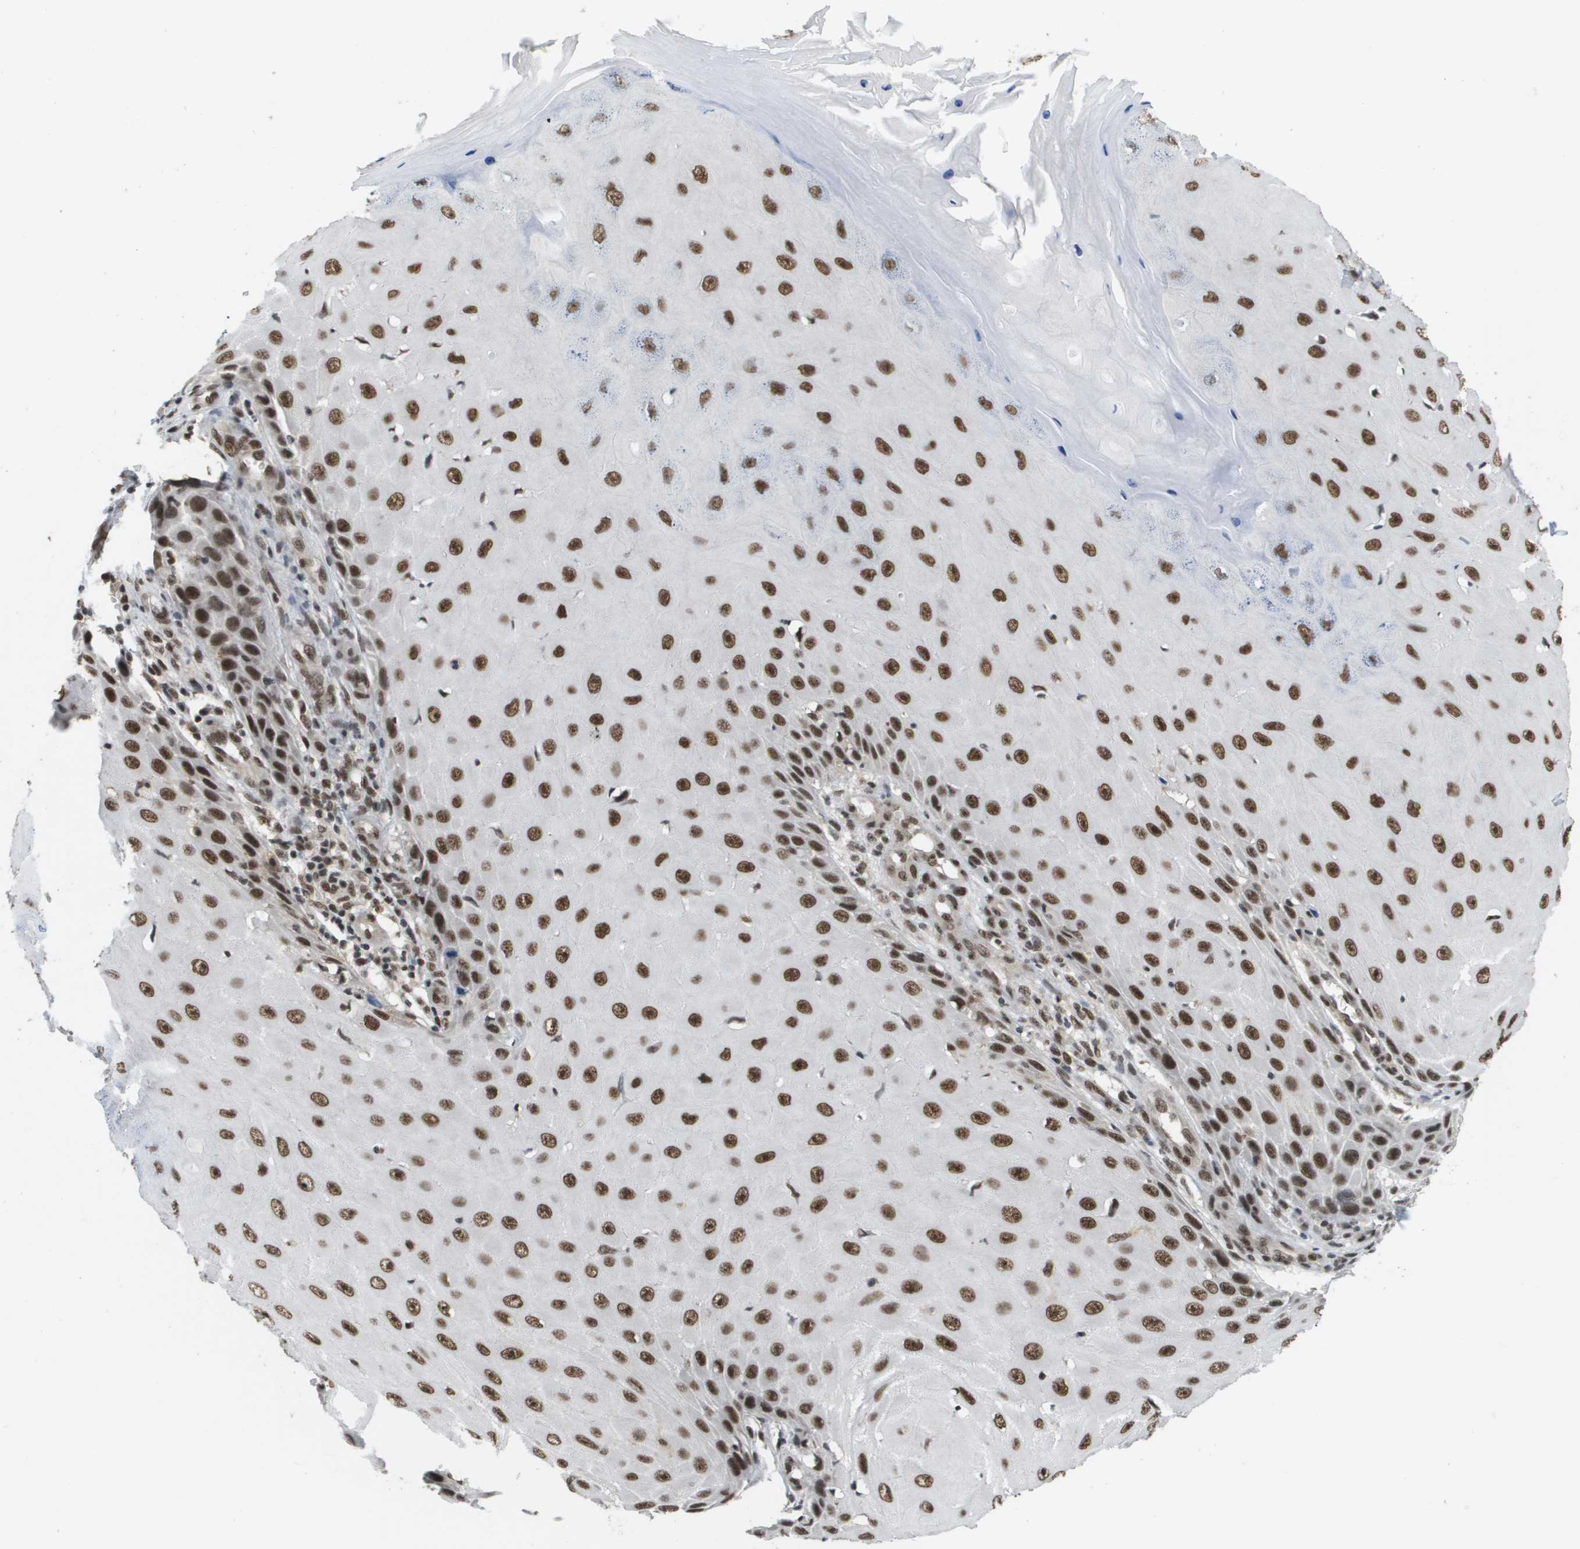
{"staining": {"intensity": "strong", "quantity": ">75%", "location": "nuclear"}, "tissue": "skin cancer", "cell_type": "Tumor cells", "image_type": "cancer", "snomed": [{"axis": "morphology", "description": "Squamous cell carcinoma, NOS"}, {"axis": "topography", "description": "Skin"}], "caption": "This is a histology image of IHC staining of squamous cell carcinoma (skin), which shows strong expression in the nuclear of tumor cells.", "gene": "PRCC", "patient": {"sex": "female", "age": 73}}